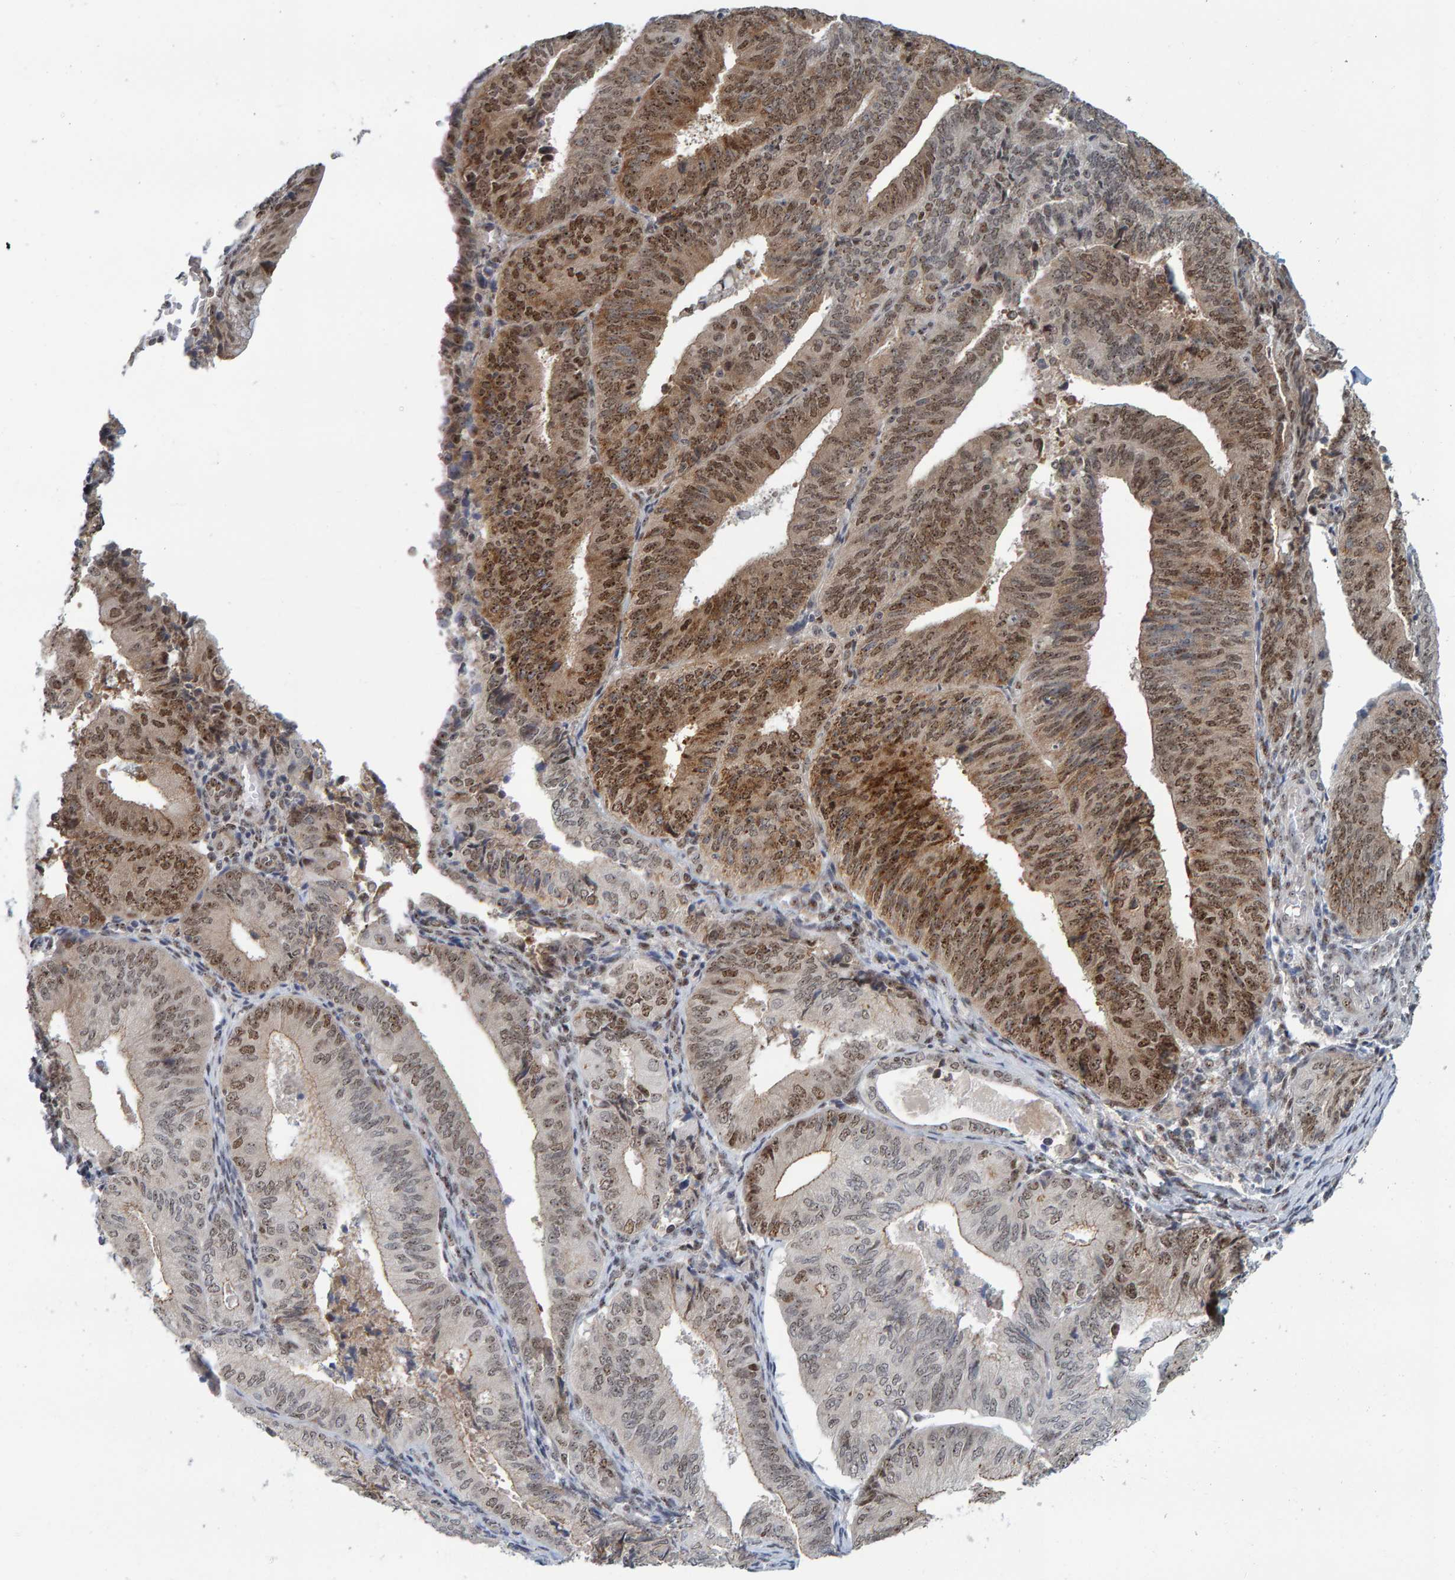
{"staining": {"intensity": "moderate", "quantity": "25%-75%", "location": "cytoplasmic/membranous,nuclear"}, "tissue": "endometrial cancer", "cell_type": "Tumor cells", "image_type": "cancer", "snomed": [{"axis": "morphology", "description": "Adenocarcinoma, NOS"}, {"axis": "topography", "description": "Endometrium"}], "caption": "The image shows staining of endometrial cancer, revealing moderate cytoplasmic/membranous and nuclear protein expression (brown color) within tumor cells.", "gene": "POLR1E", "patient": {"sex": "female", "age": 81}}